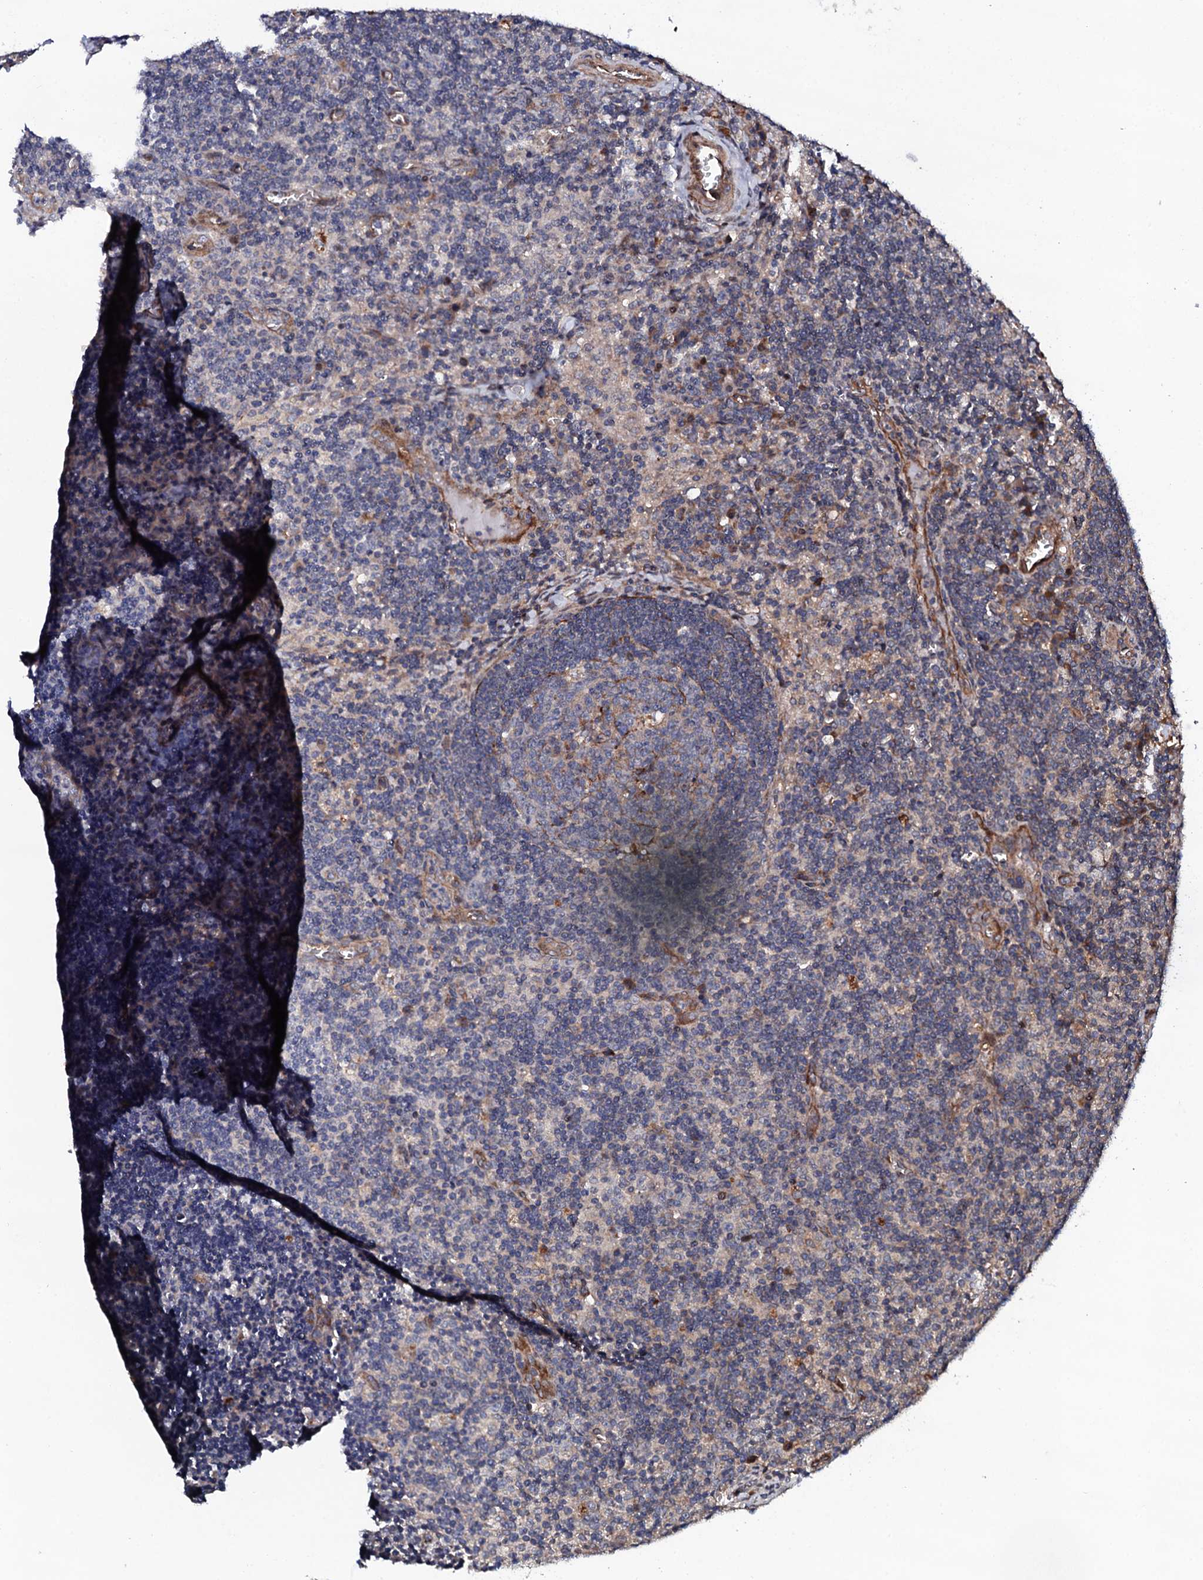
{"staining": {"intensity": "negative", "quantity": "none", "location": "none"}, "tissue": "lymph node", "cell_type": "Germinal center cells", "image_type": "normal", "snomed": [{"axis": "morphology", "description": "Normal tissue, NOS"}, {"axis": "topography", "description": "Lymph node"}], "caption": "Immunohistochemical staining of normal human lymph node exhibits no significant staining in germinal center cells.", "gene": "CIAO2A", "patient": {"sex": "male", "age": 58}}